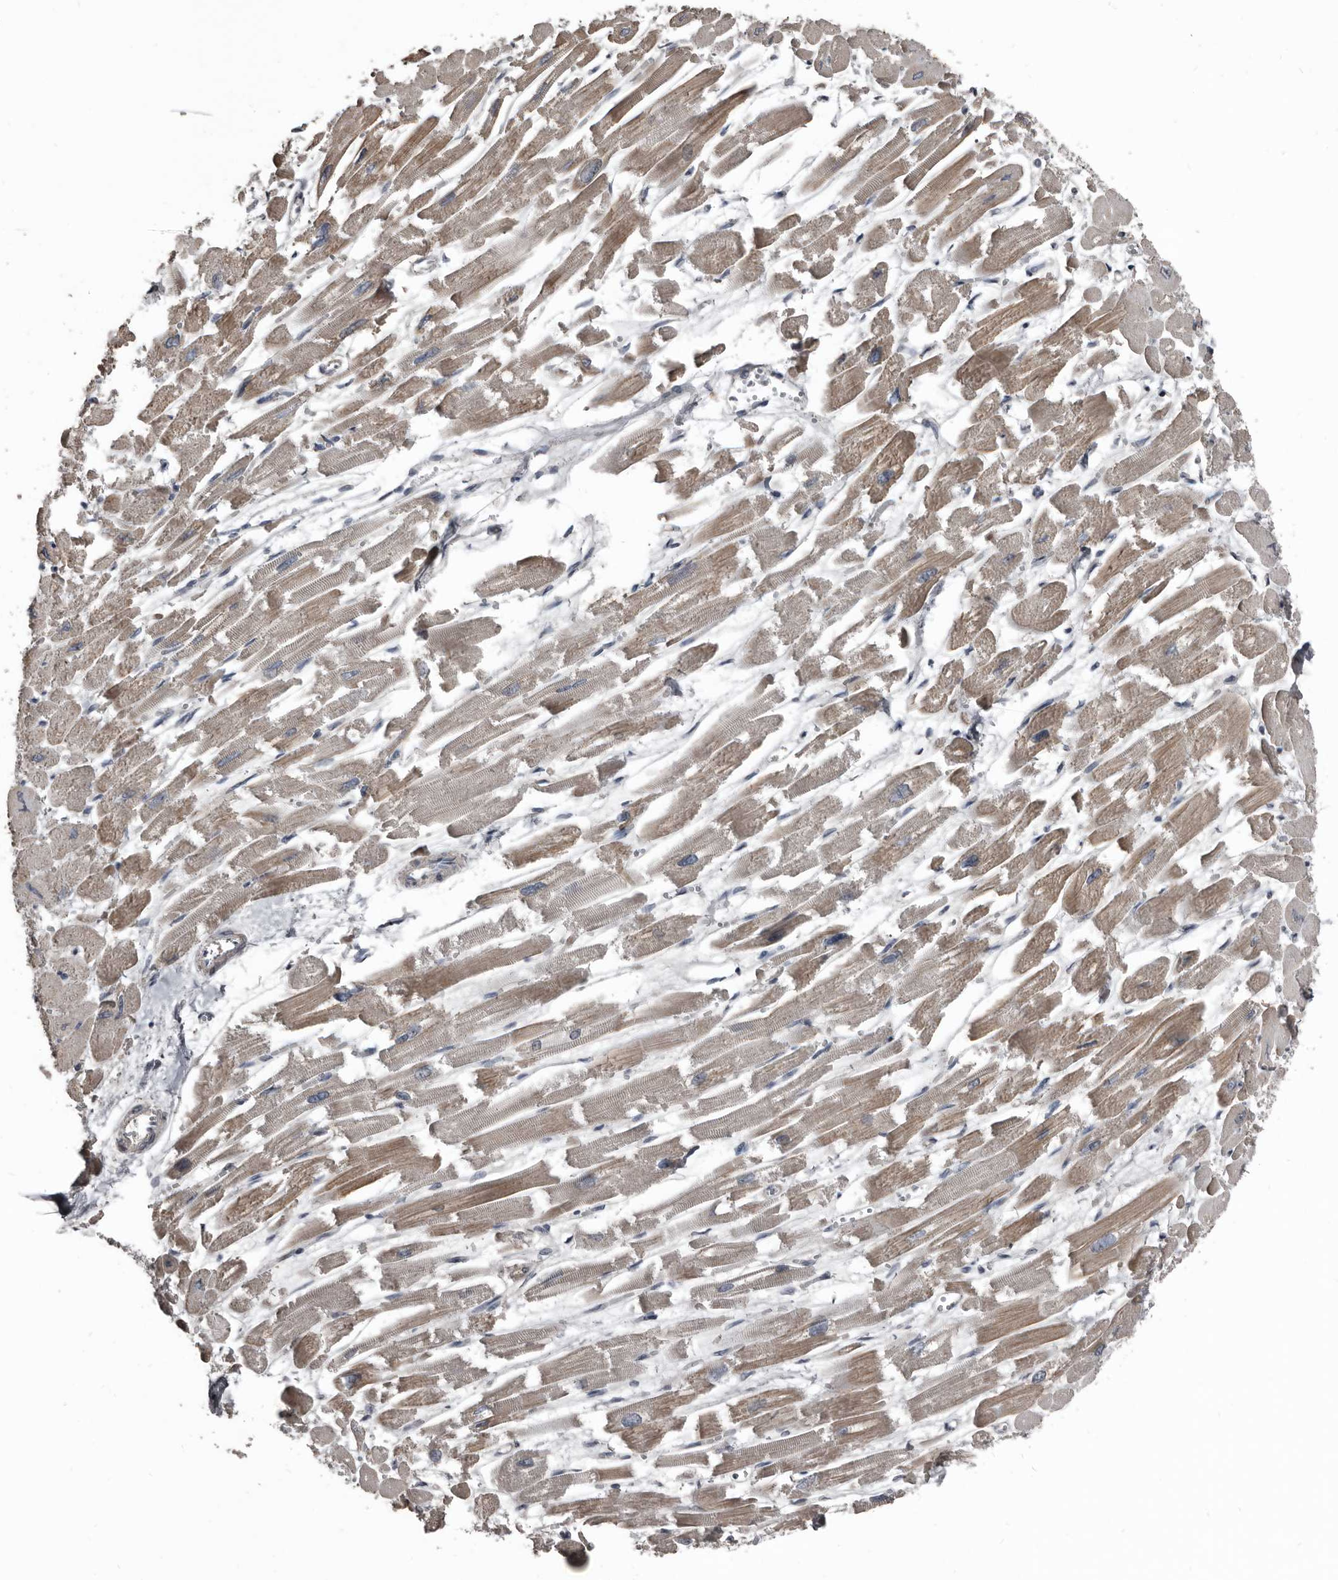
{"staining": {"intensity": "weak", "quantity": "25%-75%", "location": "cytoplasmic/membranous"}, "tissue": "heart muscle", "cell_type": "Cardiomyocytes", "image_type": "normal", "snomed": [{"axis": "morphology", "description": "Normal tissue, NOS"}, {"axis": "topography", "description": "Heart"}], "caption": "Brown immunohistochemical staining in benign heart muscle shows weak cytoplasmic/membranous expression in about 25%-75% of cardiomyocytes.", "gene": "DHPS", "patient": {"sex": "male", "age": 54}}